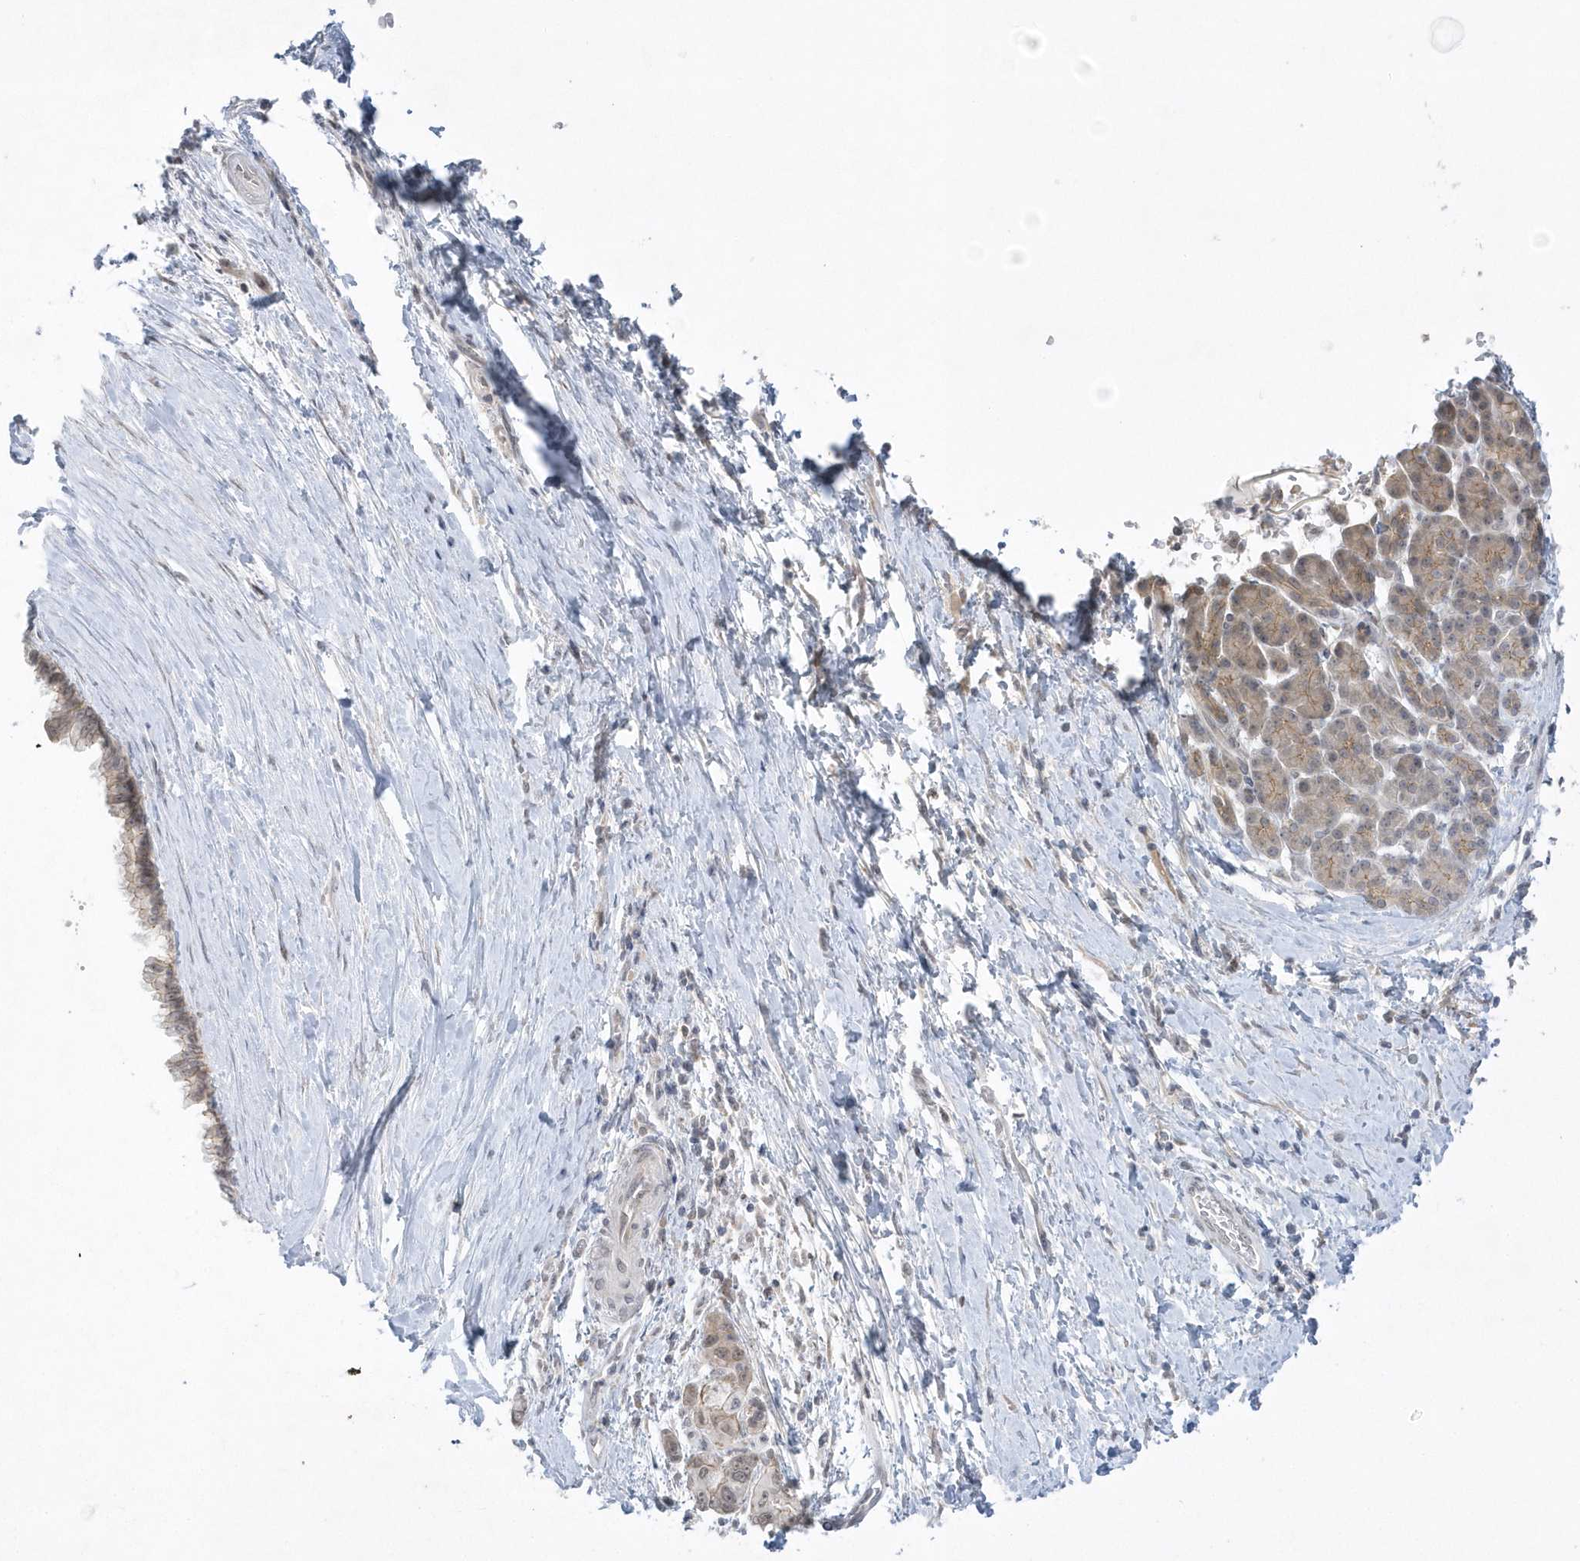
{"staining": {"intensity": "weak", "quantity": ">75%", "location": "cytoplasmic/membranous,nuclear"}, "tissue": "pancreatic cancer", "cell_type": "Tumor cells", "image_type": "cancer", "snomed": [{"axis": "morphology", "description": "Adenocarcinoma, NOS"}, {"axis": "topography", "description": "Pancreas"}], "caption": "The immunohistochemical stain shows weak cytoplasmic/membranous and nuclear expression in tumor cells of pancreatic cancer (adenocarcinoma) tissue.", "gene": "ZC3H12D", "patient": {"sex": "female", "age": 72}}